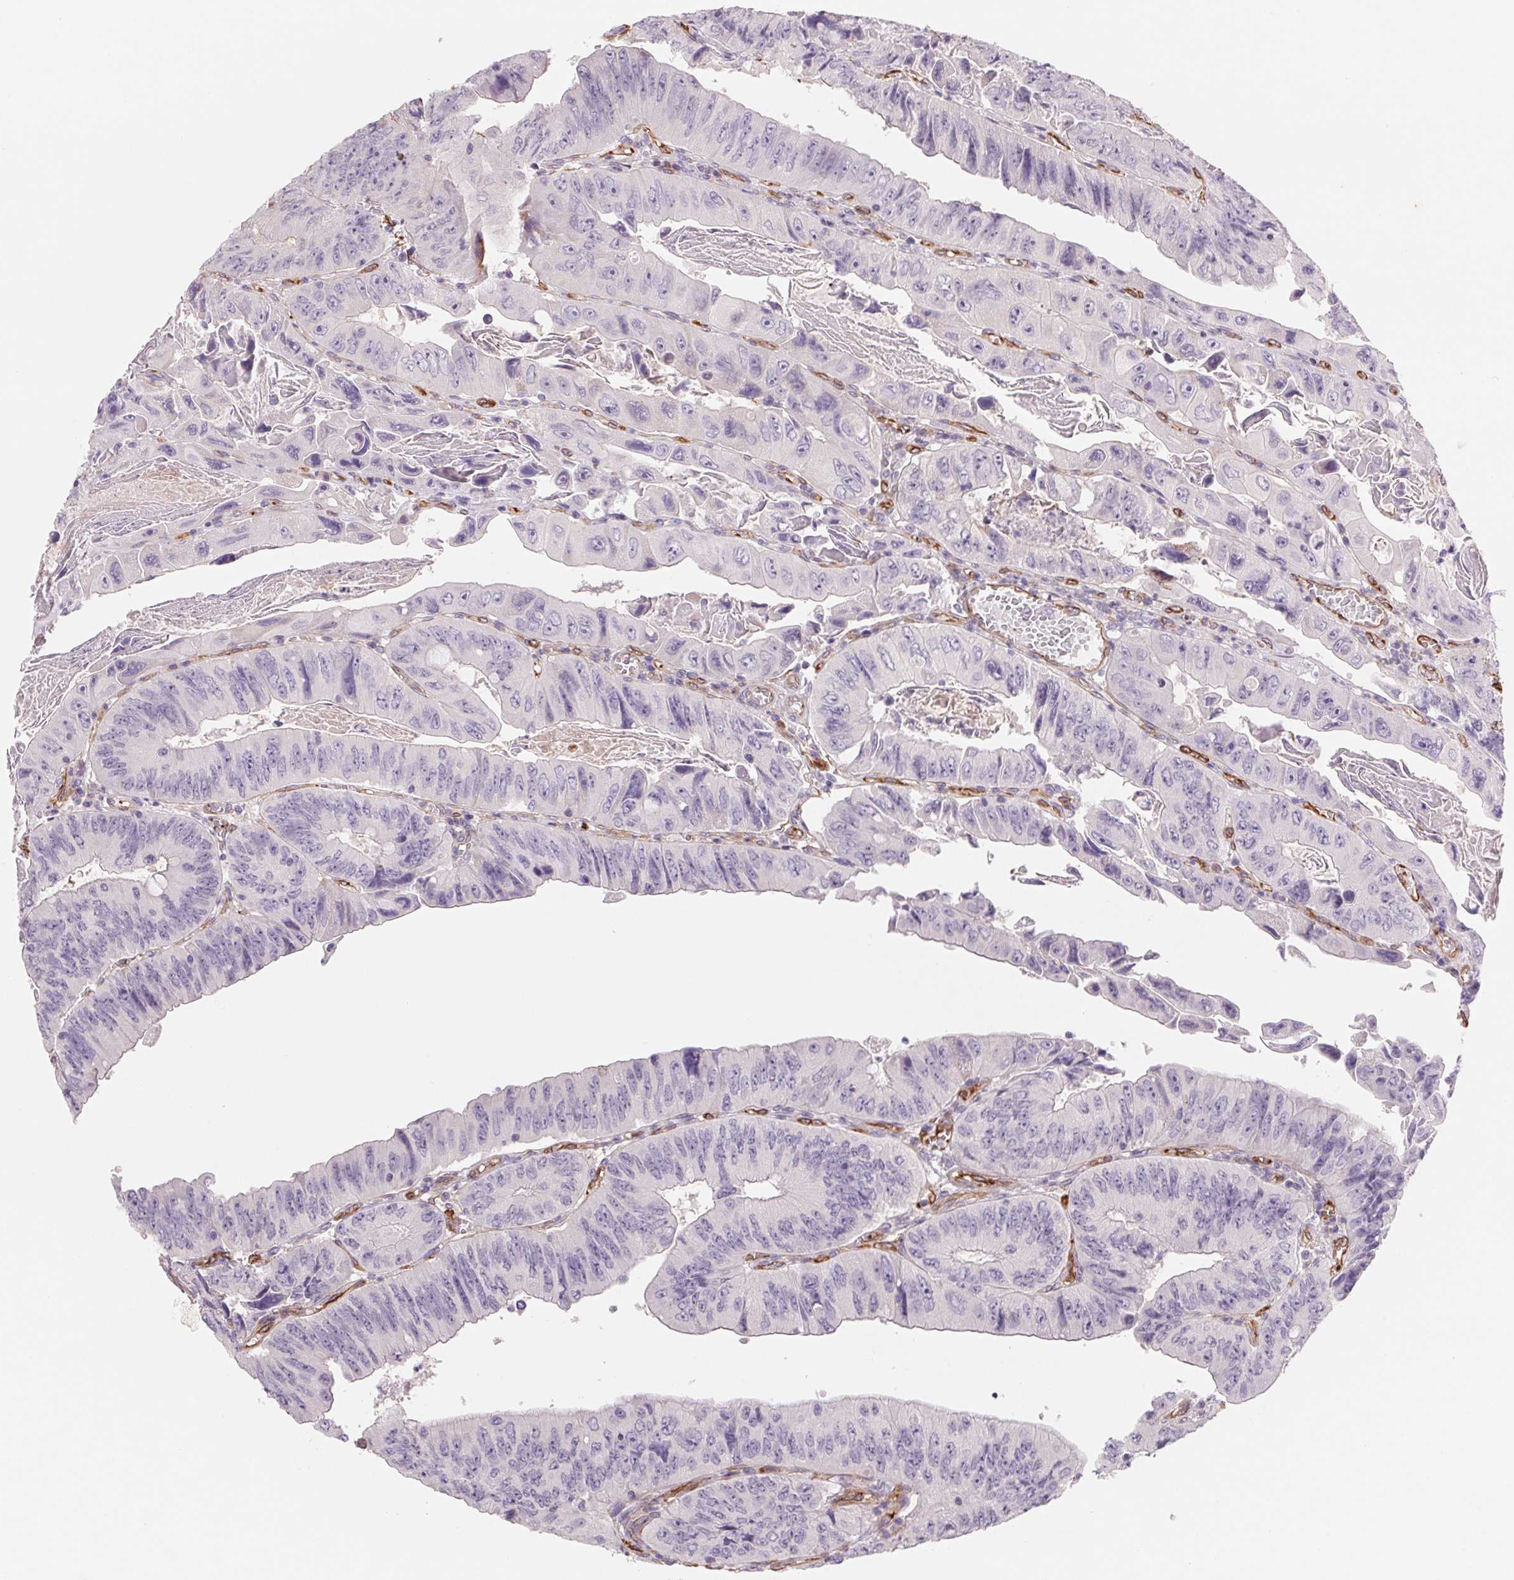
{"staining": {"intensity": "negative", "quantity": "none", "location": "none"}, "tissue": "colorectal cancer", "cell_type": "Tumor cells", "image_type": "cancer", "snomed": [{"axis": "morphology", "description": "Adenocarcinoma, NOS"}, {"axis": "topography", "description": "Colon"}], "caption": "Immunohistochemistry of human colorectal cancer reveals no positivity in tumor cells.", "gene": "ANKRD13B", "patient": {"sex": "female", "age": 84}}